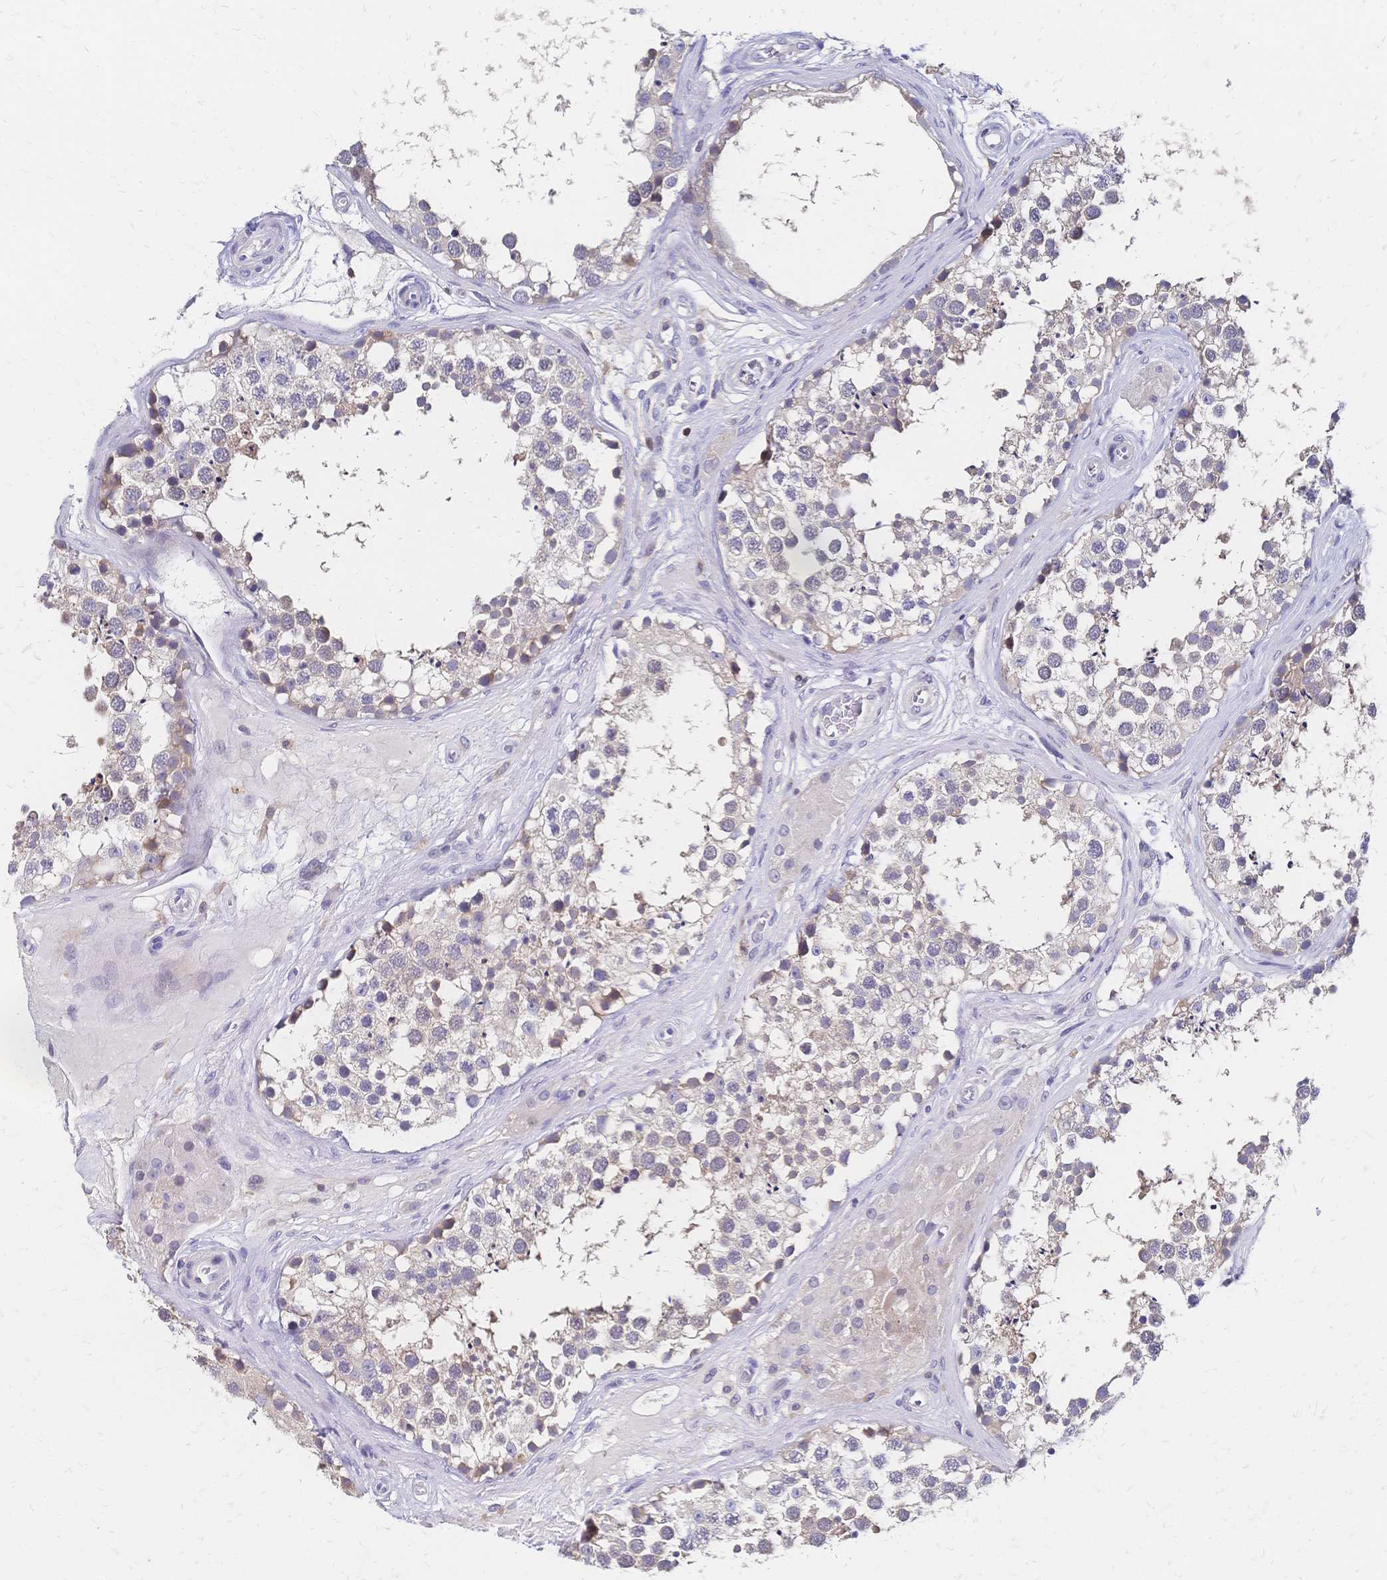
{"staining": {"intensity": "weak", "quantity": "25%-75%", "location": "cytoplasmic/membranous"}, "tissue": "testis", "cell_type": "Cells in seminiferous ducts", "image_type": "normal", "snomed": [{"axis": "morphology", "description": "Normal tissue, NOS"}, {"axis": "morphology", "description": "Seminoma, NOS"}, {"axis": "topography", "description": "Testis"}], "caption": "High-power microscopy captured an IHC micrograph of benign testis, revealing weak cytoplasmic/membranous expression in approximately 25%-75% of cells in seminiferous ducts.", "gene": "DTNB", "patient": {"sex": "male", "age": 65}}